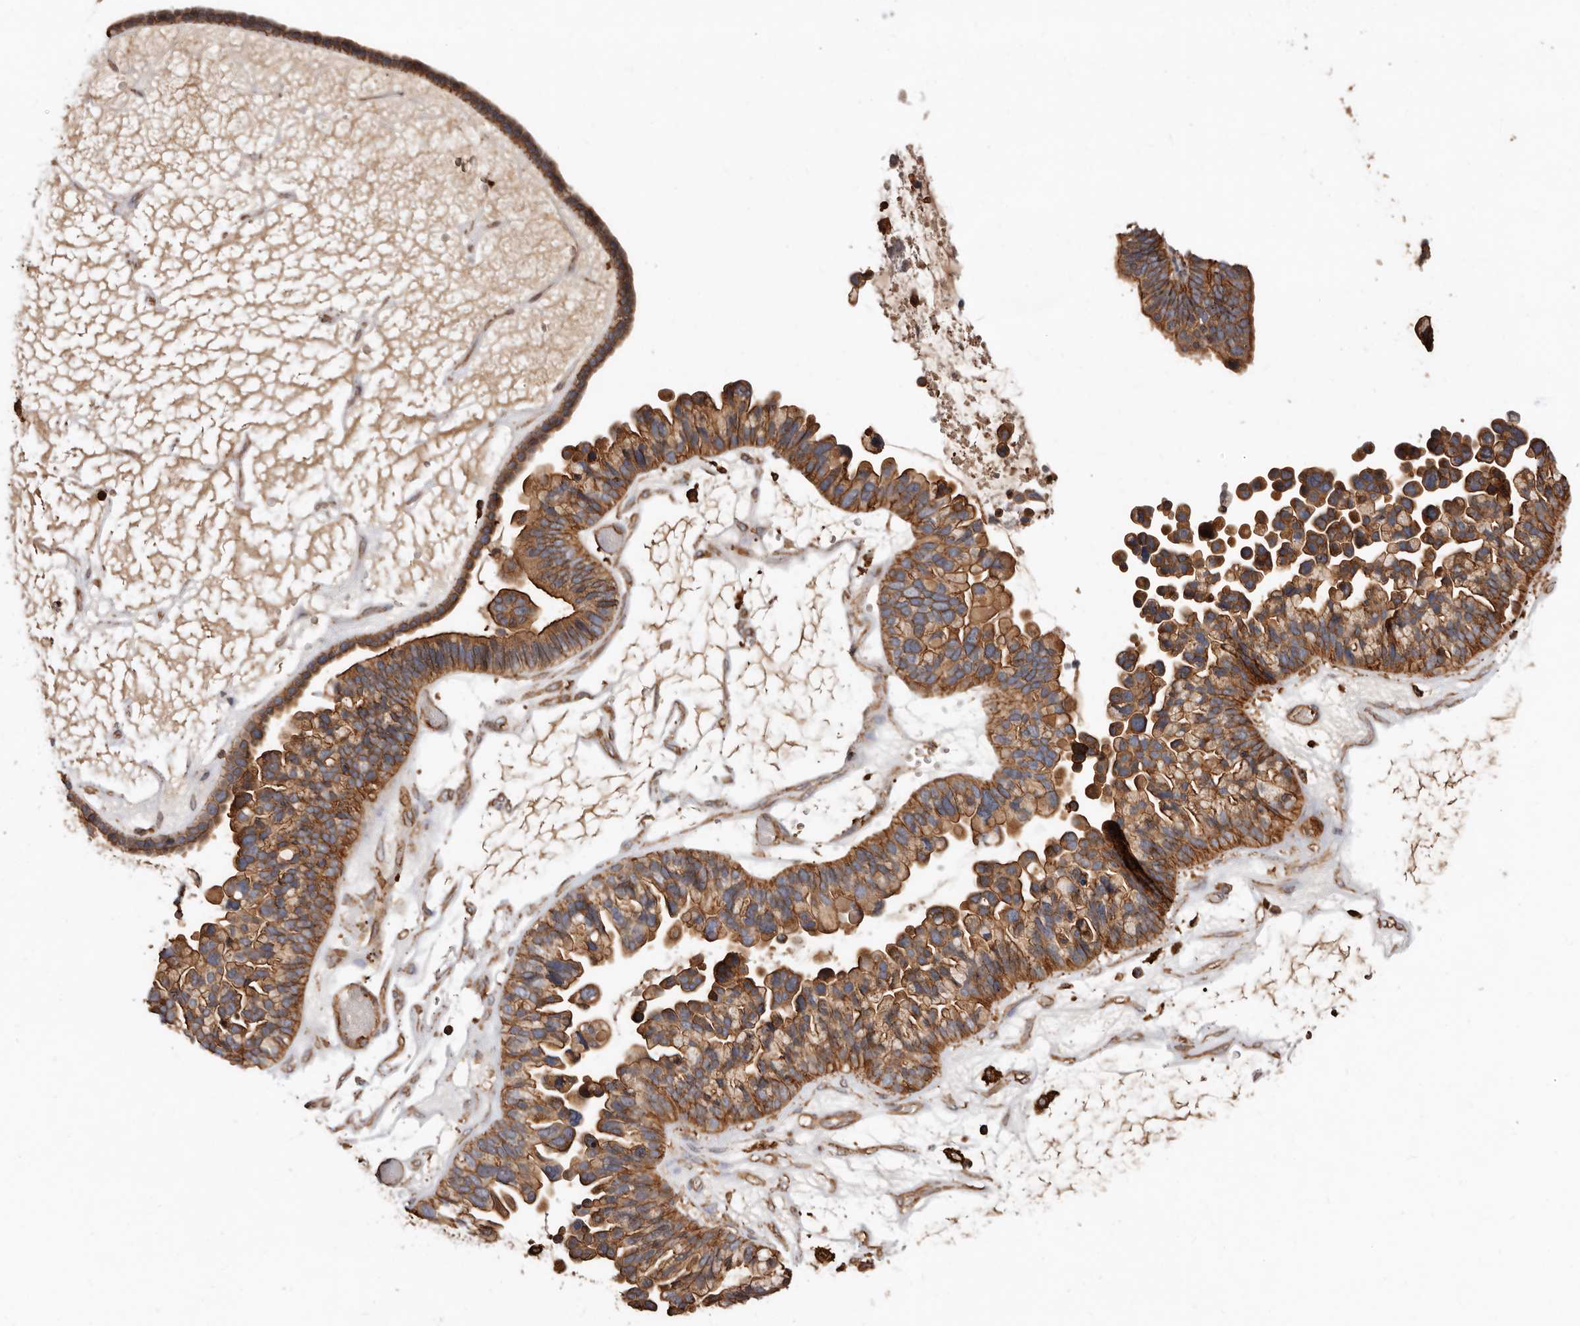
{"staining": {"intensity": "strong", "quantity": ">75%", "location": "cytoplasmic/membranous"}, "tissue": "ovarian cancer", "cell_type": "Tumor cells", "image_type": "cancer", "snomed": [{"axis": "morphology", "description": "Cystadenocarcinoma, serous, NOS"}, {"axis": "topography", "description": "Ovary"}], "caption": "Ovarian serous cystadenocarcinoma stained with a brown dye demonstrates strong cytoplasmic/membranous positive expression in about >75% of tumor cells.", "gene": "COQ8B", "patient": {"sex": "female", "age": 56}}